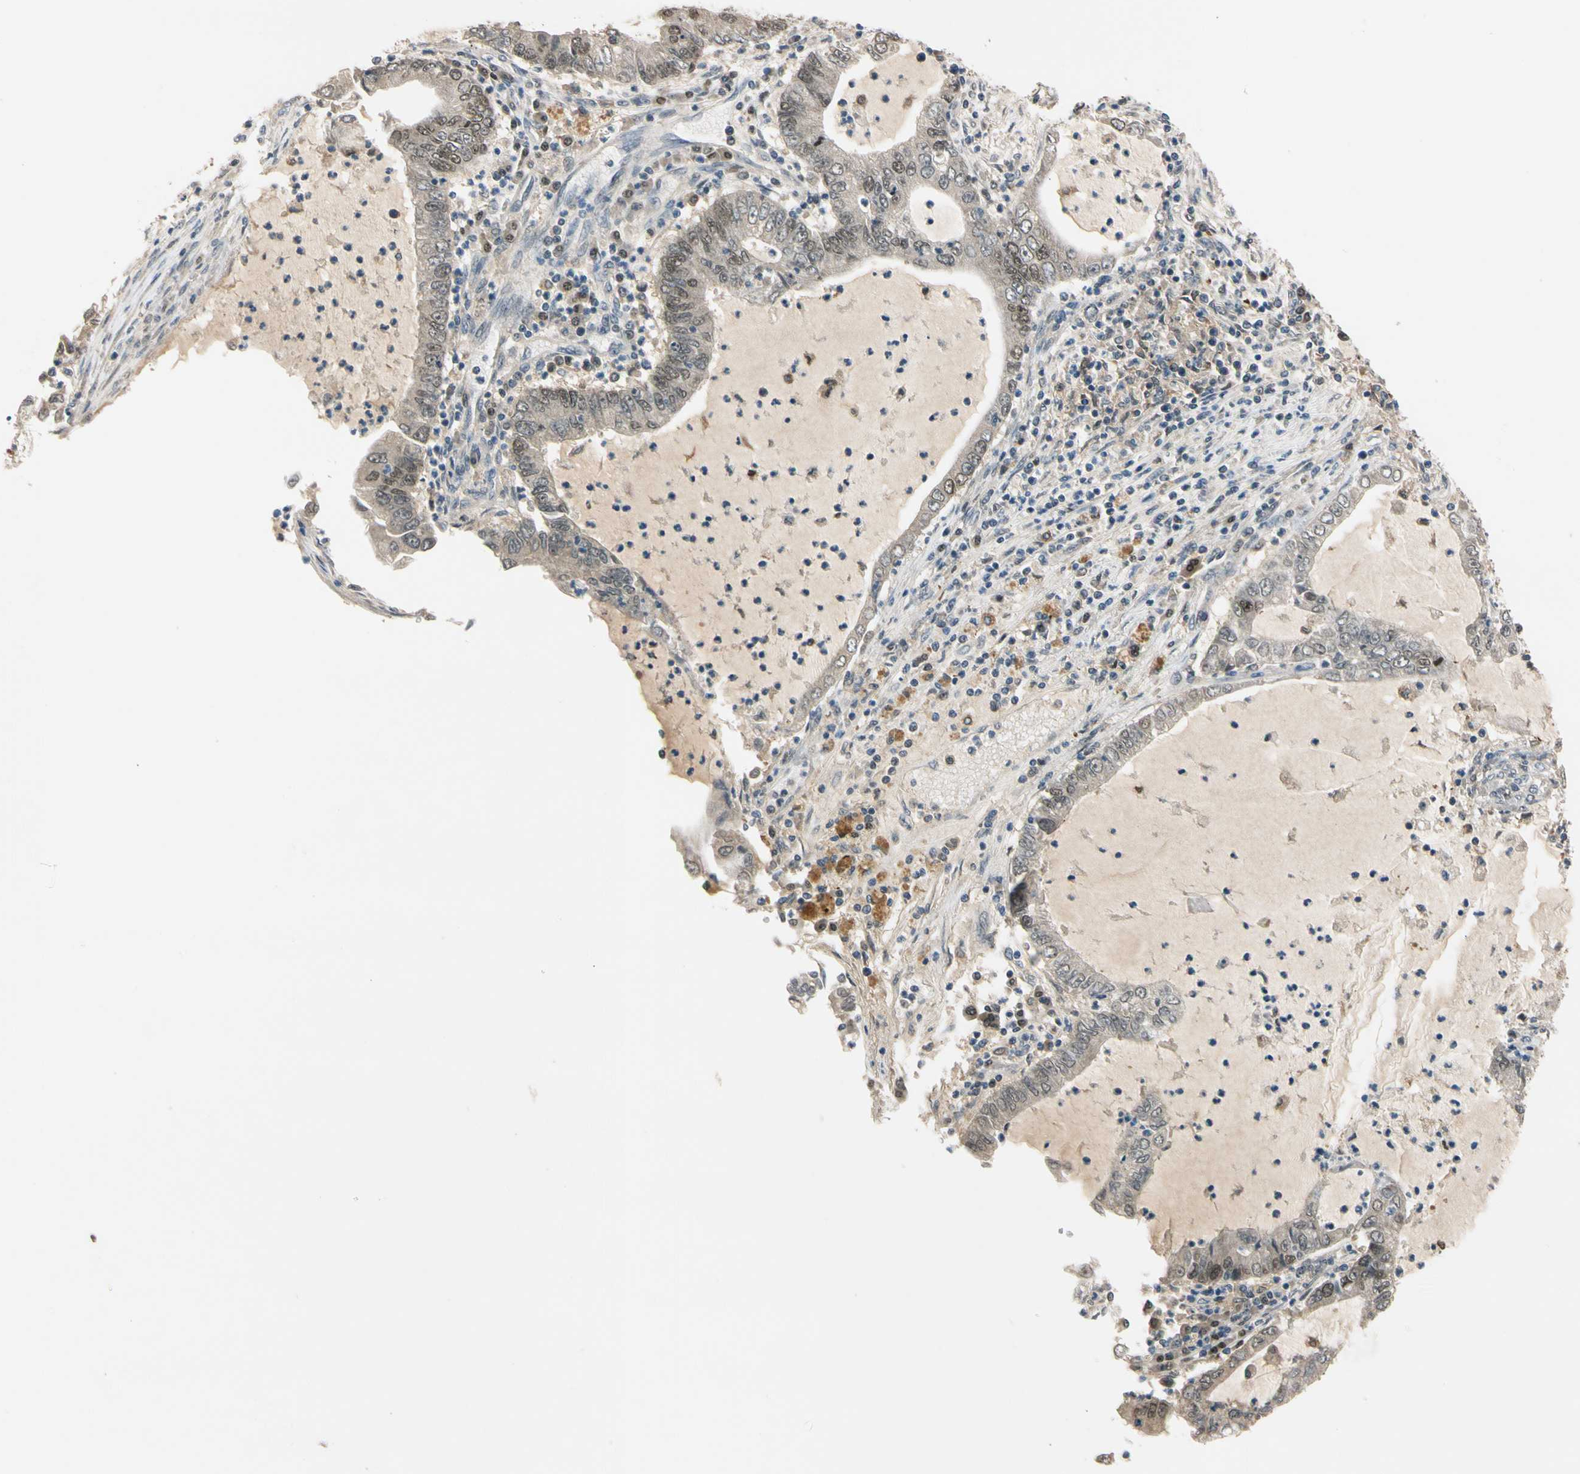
{"staining": {"intensity": "moderate", "quantity": ">75%", "location": "cytoplasmic/membranous,nuclear"}, "tissue": "lung cancer", "cell_type": "Tumor cells", "image_type": "cancer", "snomed": [{"axis": "morphology", "description": "Adenocarcinoma, NOS"}, {"axis": "topography", "description": "Lung"}], "caption": "Protein staining exhibits moderate cytoplasmic/membranous and nuclear positivity in approximately >75% of tumor cells in lung adenocarcinoma.", "gene": "RIOX2", "patient": {"sex": "female", "age": 51}}